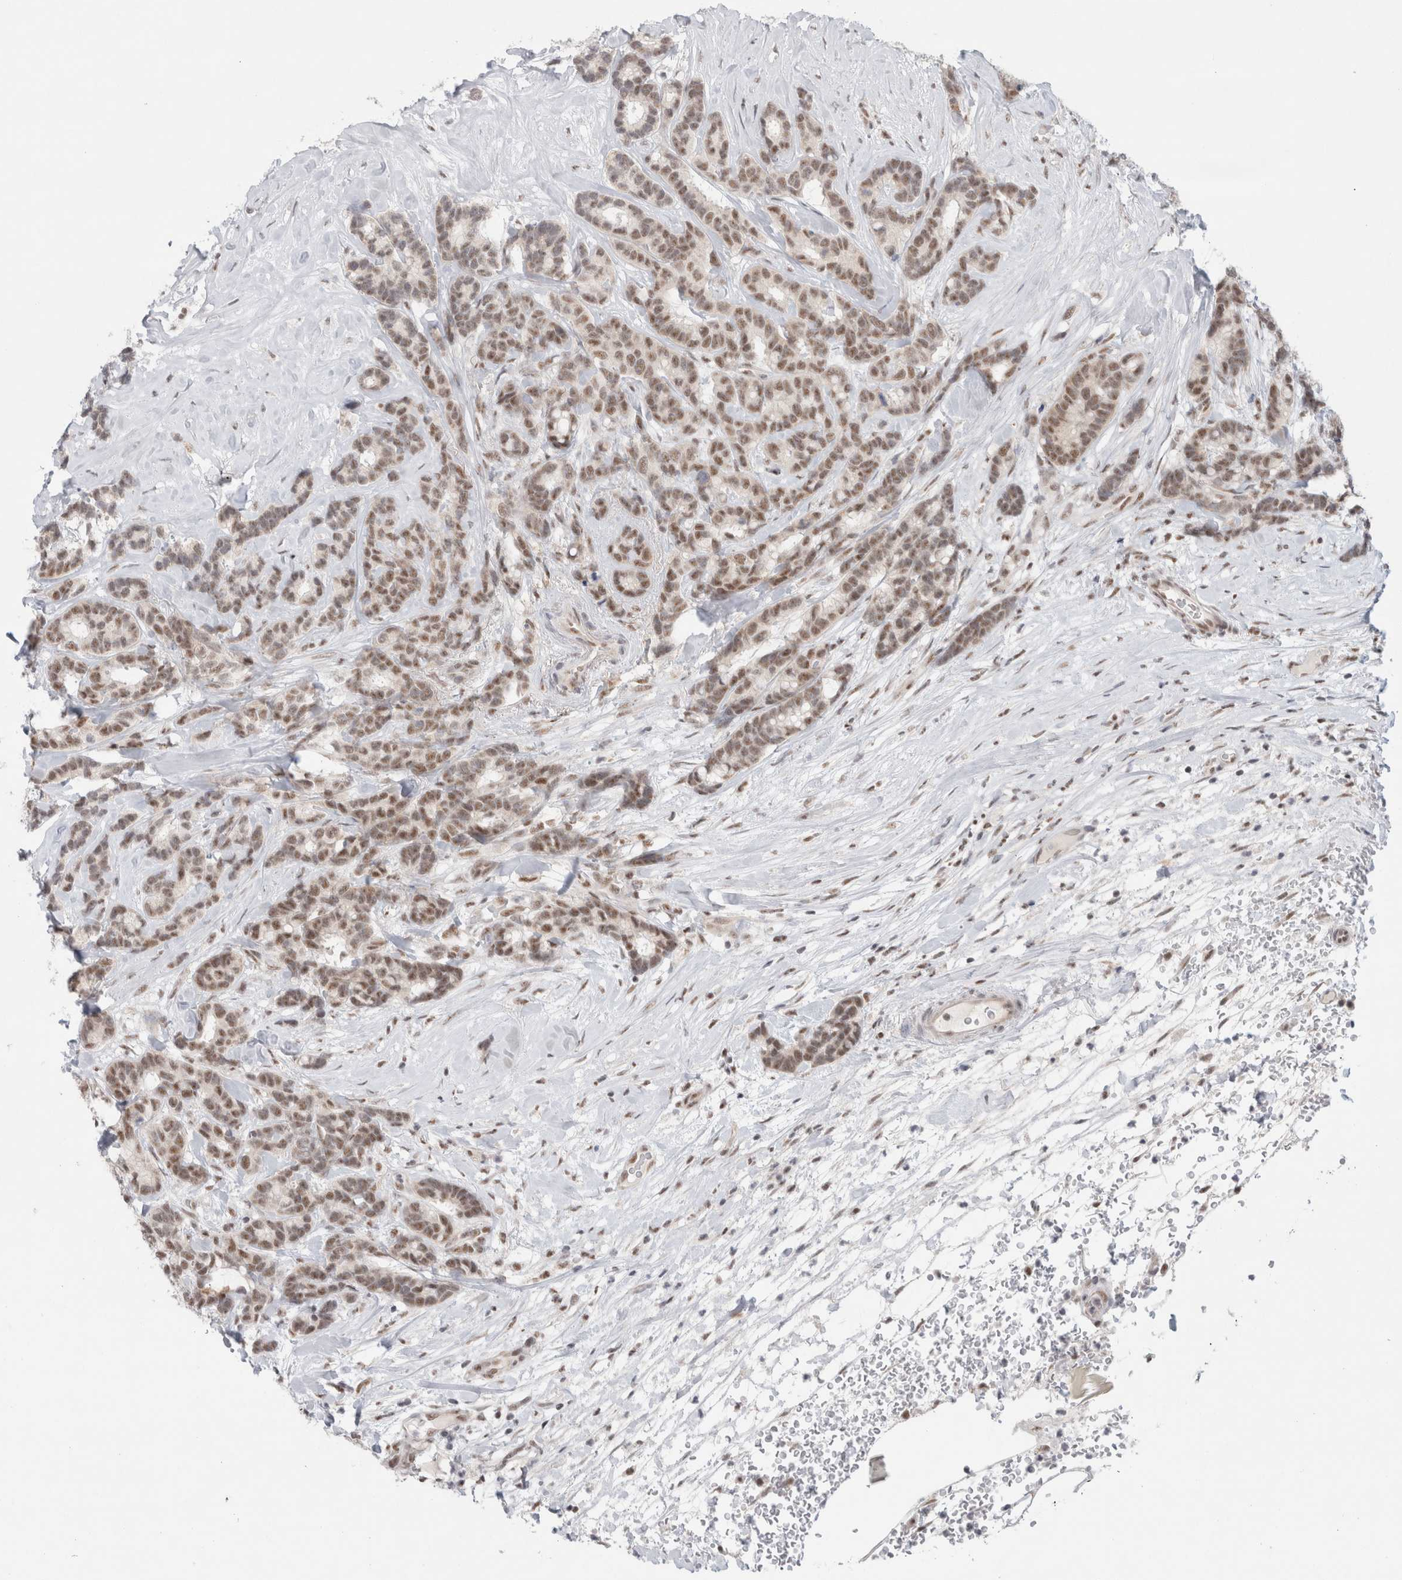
{"staining": {"intensity": "moderate", "quantity": ">75%", "location": "nuclear"}, "tissue": "breast cancer", "cell_type": "Tumor cells", "image_type": "cancer", "snomed": [{"axis": "morphology", "description": "Duct carcinoma"}, {"axis": "topography", "description": "Breast"}], "caption": "Immunohistochemical staining of breast cancer displays medium levels of moderate nuclear protein staining in about >75% of tumor cells. Nuclei are stained in blue.", "gene": "TRMT12", "patient": {"sex": "female", "age": 87}}